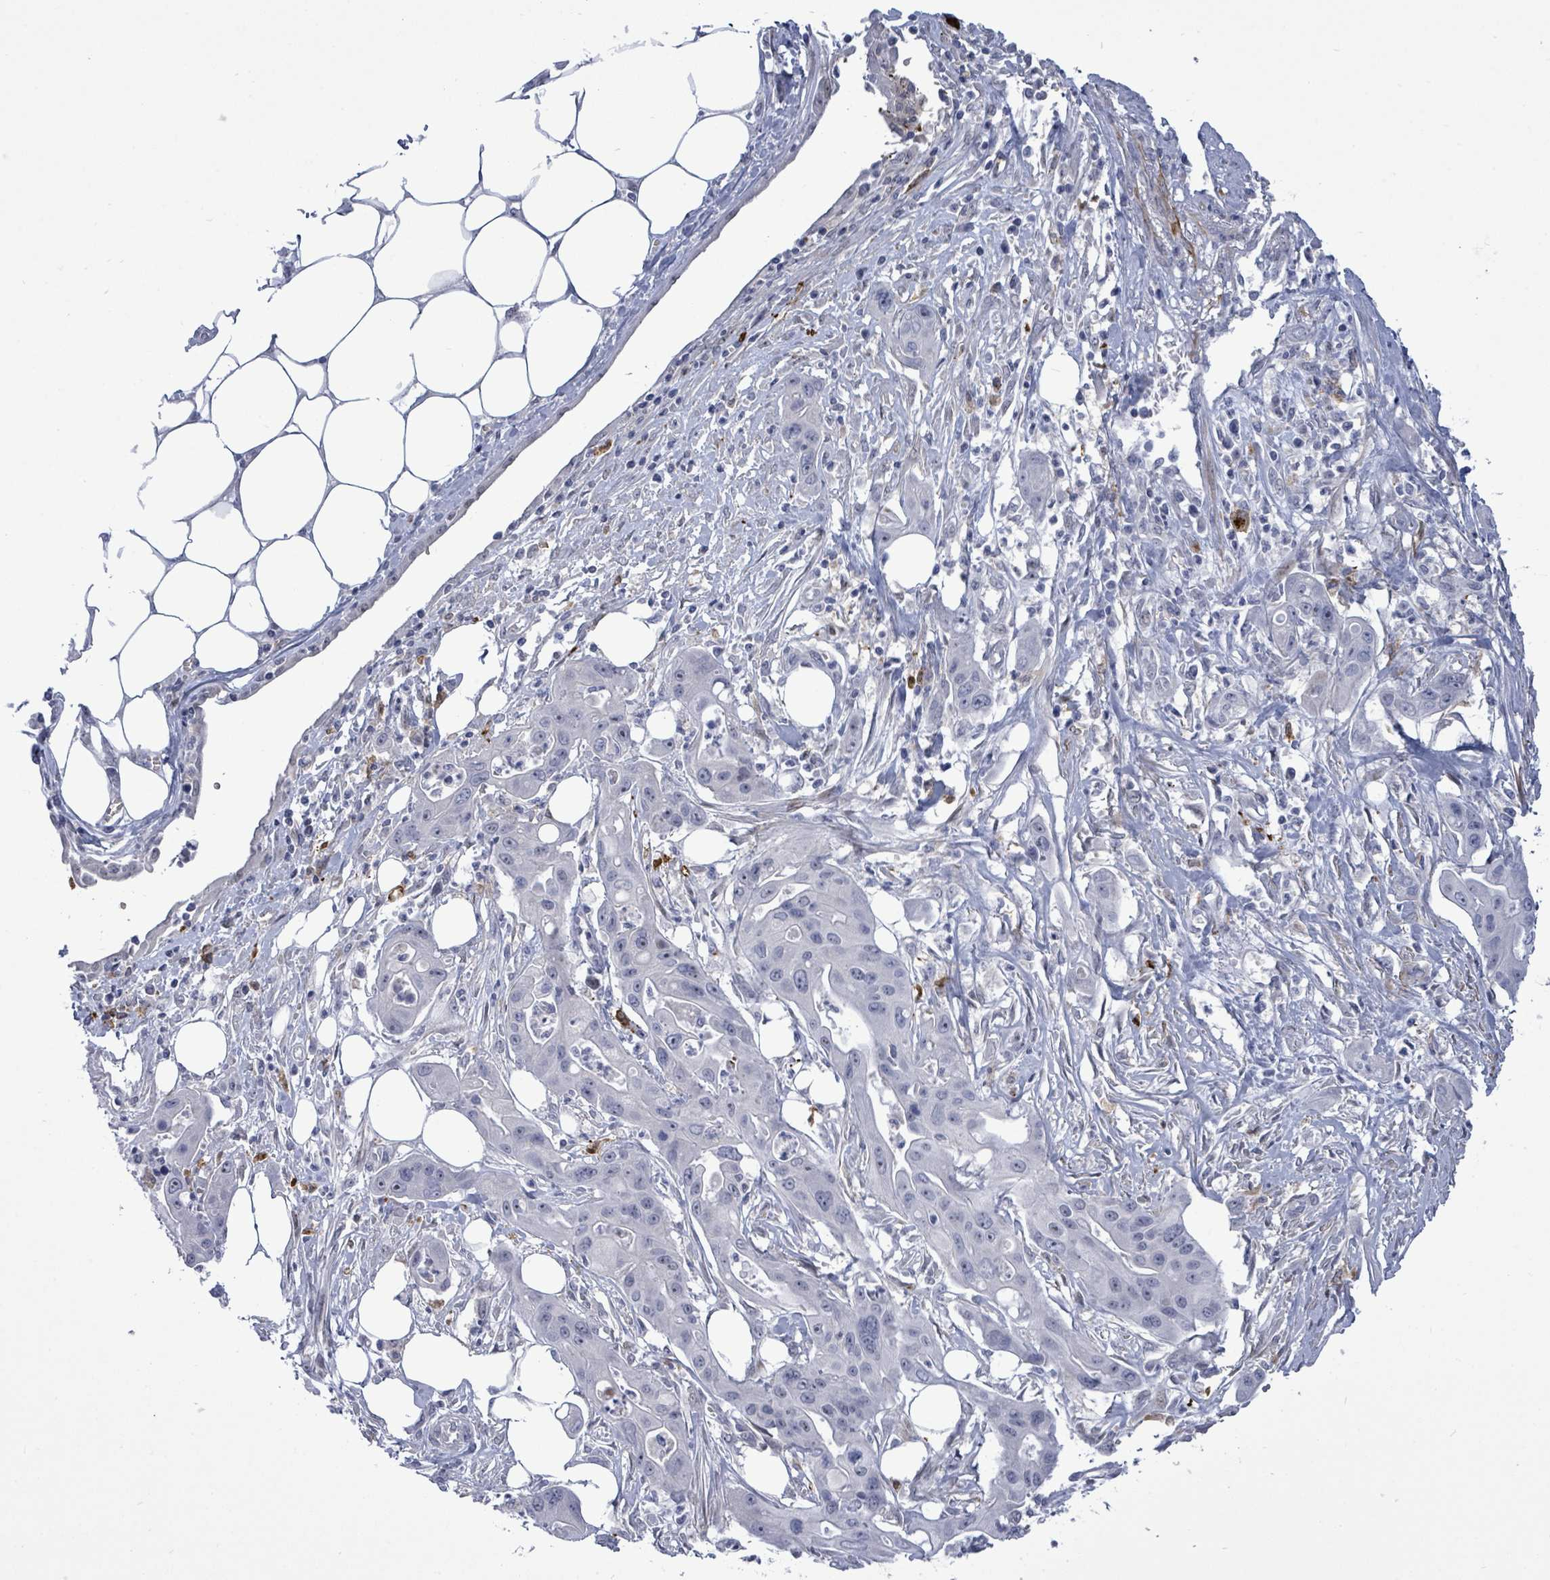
{"staining": {"intensity": "negative", "quantity": "none", "location": "none"}, "tissue": "ovarian cancer", "cell_type": "Tumor cells", "image_type": "cancer", "snomed": [{"axis": "morphology", "description": "Cystadenocarcinoma, mucinous, NOS"}, {"axis": "topography", "description": "Ovary"}], "caption": "Protein analysis of mucinous cystadenocarcinoma (ovarian) reveals no significant staining in tumor cells. (DAB (3,3'-diaminobenzidine) immunohistochemistry with hematoxylin counter stain).", "gene": "CT45A5", "patient": {"sex": "female", "age": 70}}